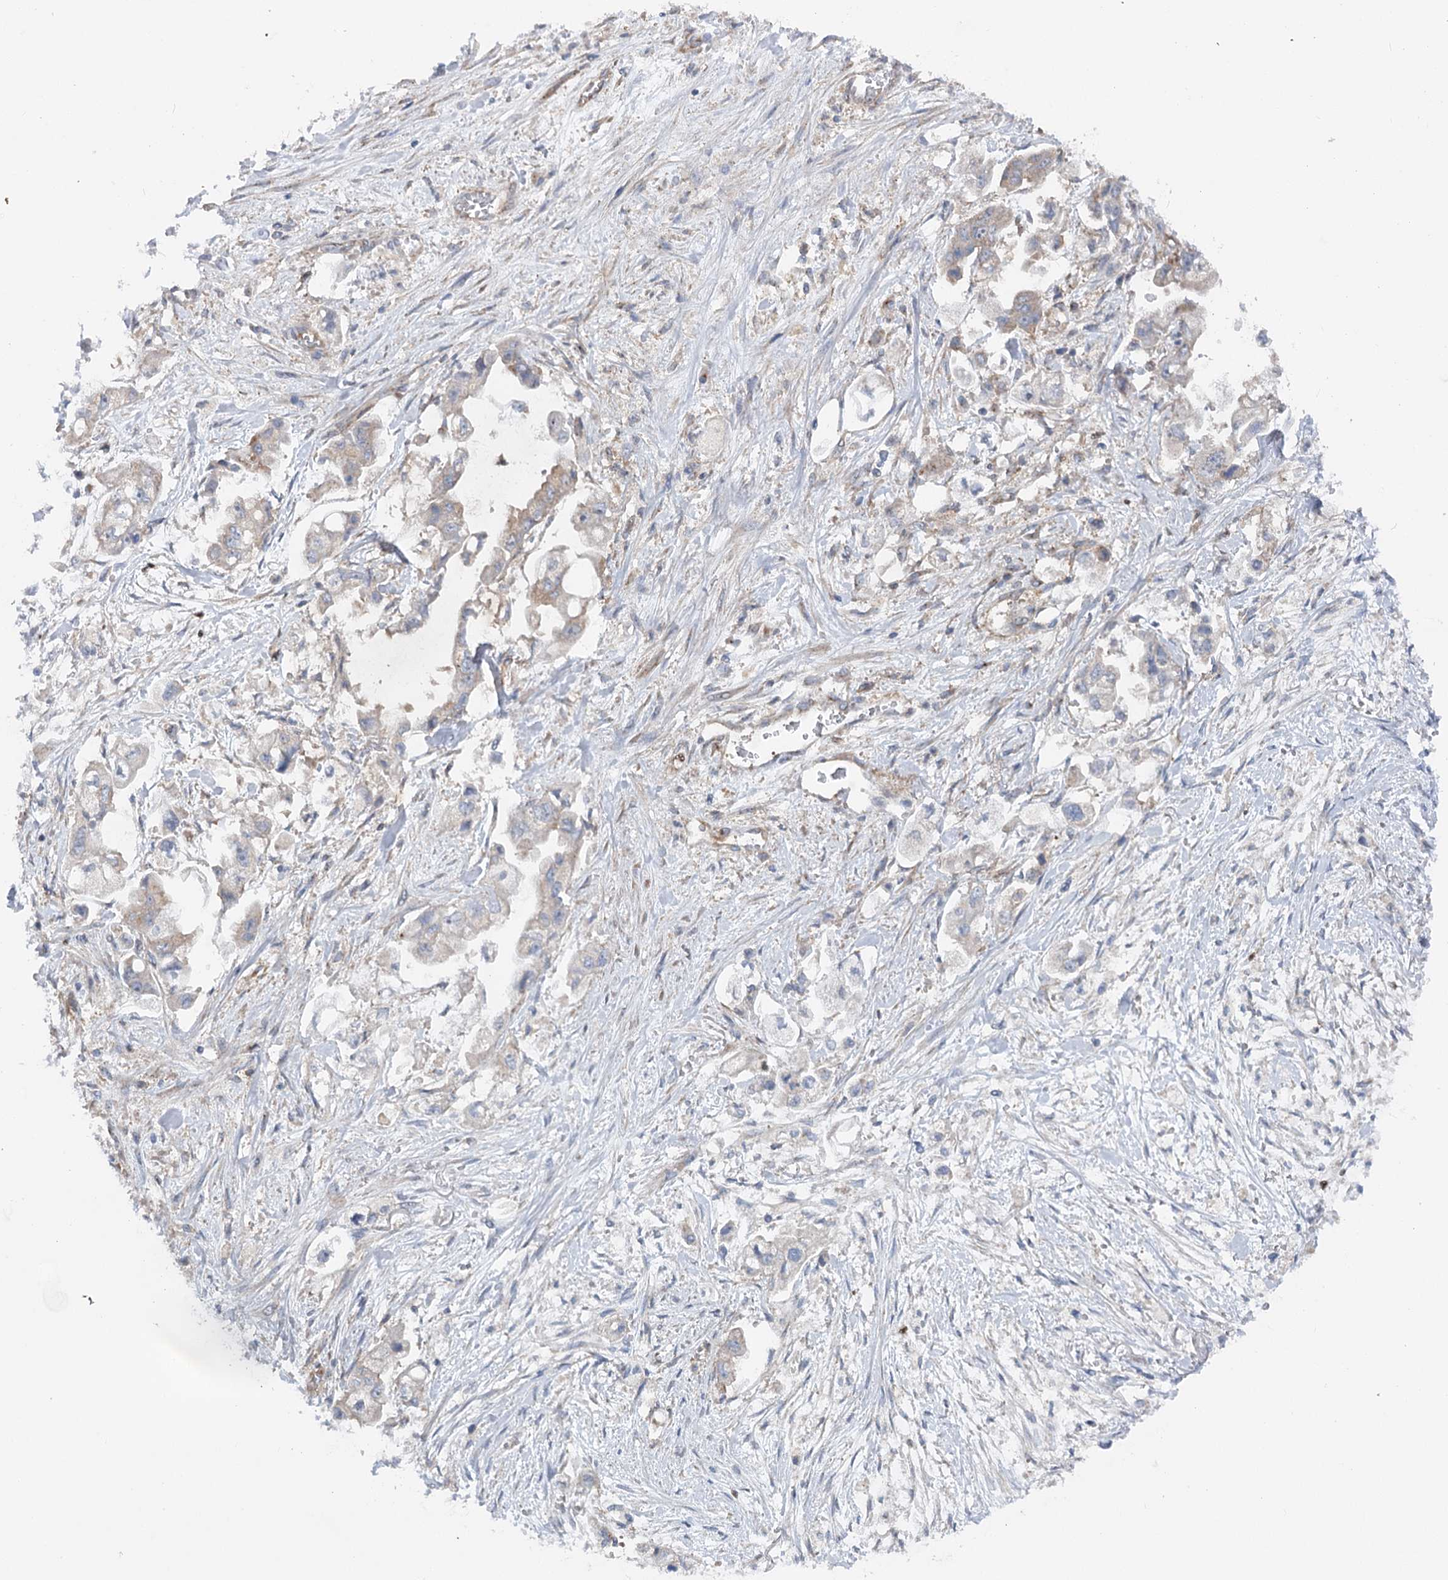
{"staining": {"intensity": "weak", "quantity": "<25%", "location": "cytoplasmic/membranous"}, "tissue": "stomach cancer", "cell_type": "Tumor cells", "image_type": "cancer", "snomed": [{"axis": "morphology", "description": "Adenocarcinoma, NOS"}, {"axis": "topography", "description": "Stomach"}], "caption": "High magnification brightfield microscopy of stomach cancer stained with DAB (3,3'-diaminobenzidine) (brown) and counterstained with hematoxylin (blue): tumor cells show no significant staining.", "gene": "SCN11A", "patient": {"sex": "male", "age": 62}}